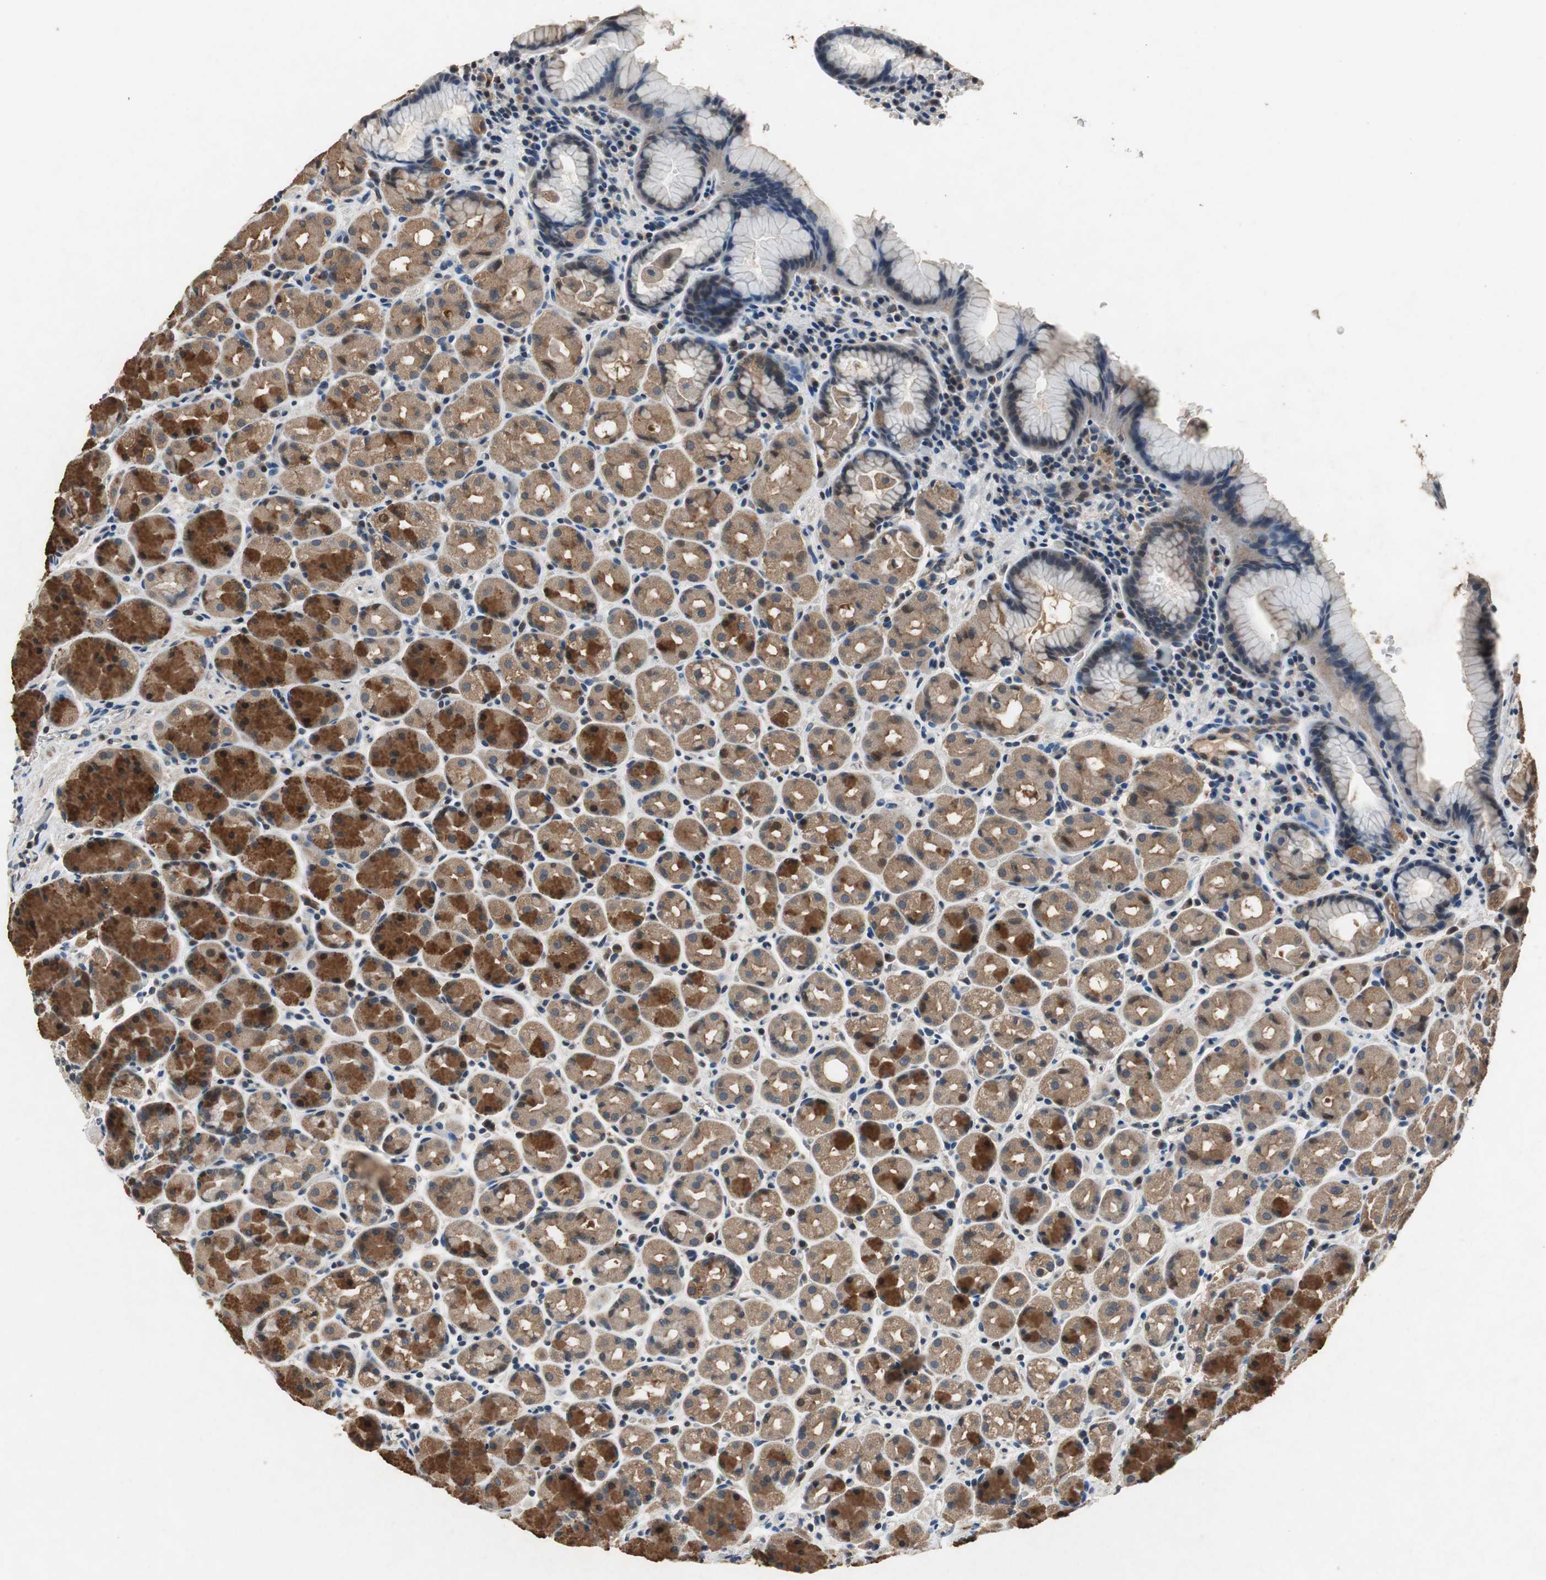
{"staining": {"intensity": "moderate", "quantity": "25%-75%", "location": "cytoplasmic/membranous"}, "tissue": "stomach", "cell_type": "Glandular cells", "image_type": "normal", "snomed": [{"axis": "morphology", "description": "Normal tissue, NOS"}, {"axis": "topography", "description": "Stomach, lower"}], "caption": "Unremarkable stomach demonstrates moderate cytoplasmic/membranous expression in about 25%-75% of glandular cells The staining is performed using DAB (3,3'-diaminobenzidine) brown chromogen to label protein expression. The nuclei are counter-stained blue using hematoxylin..", "gene": "PI4KB", "patient": {"sex": "male", "age": 56}}